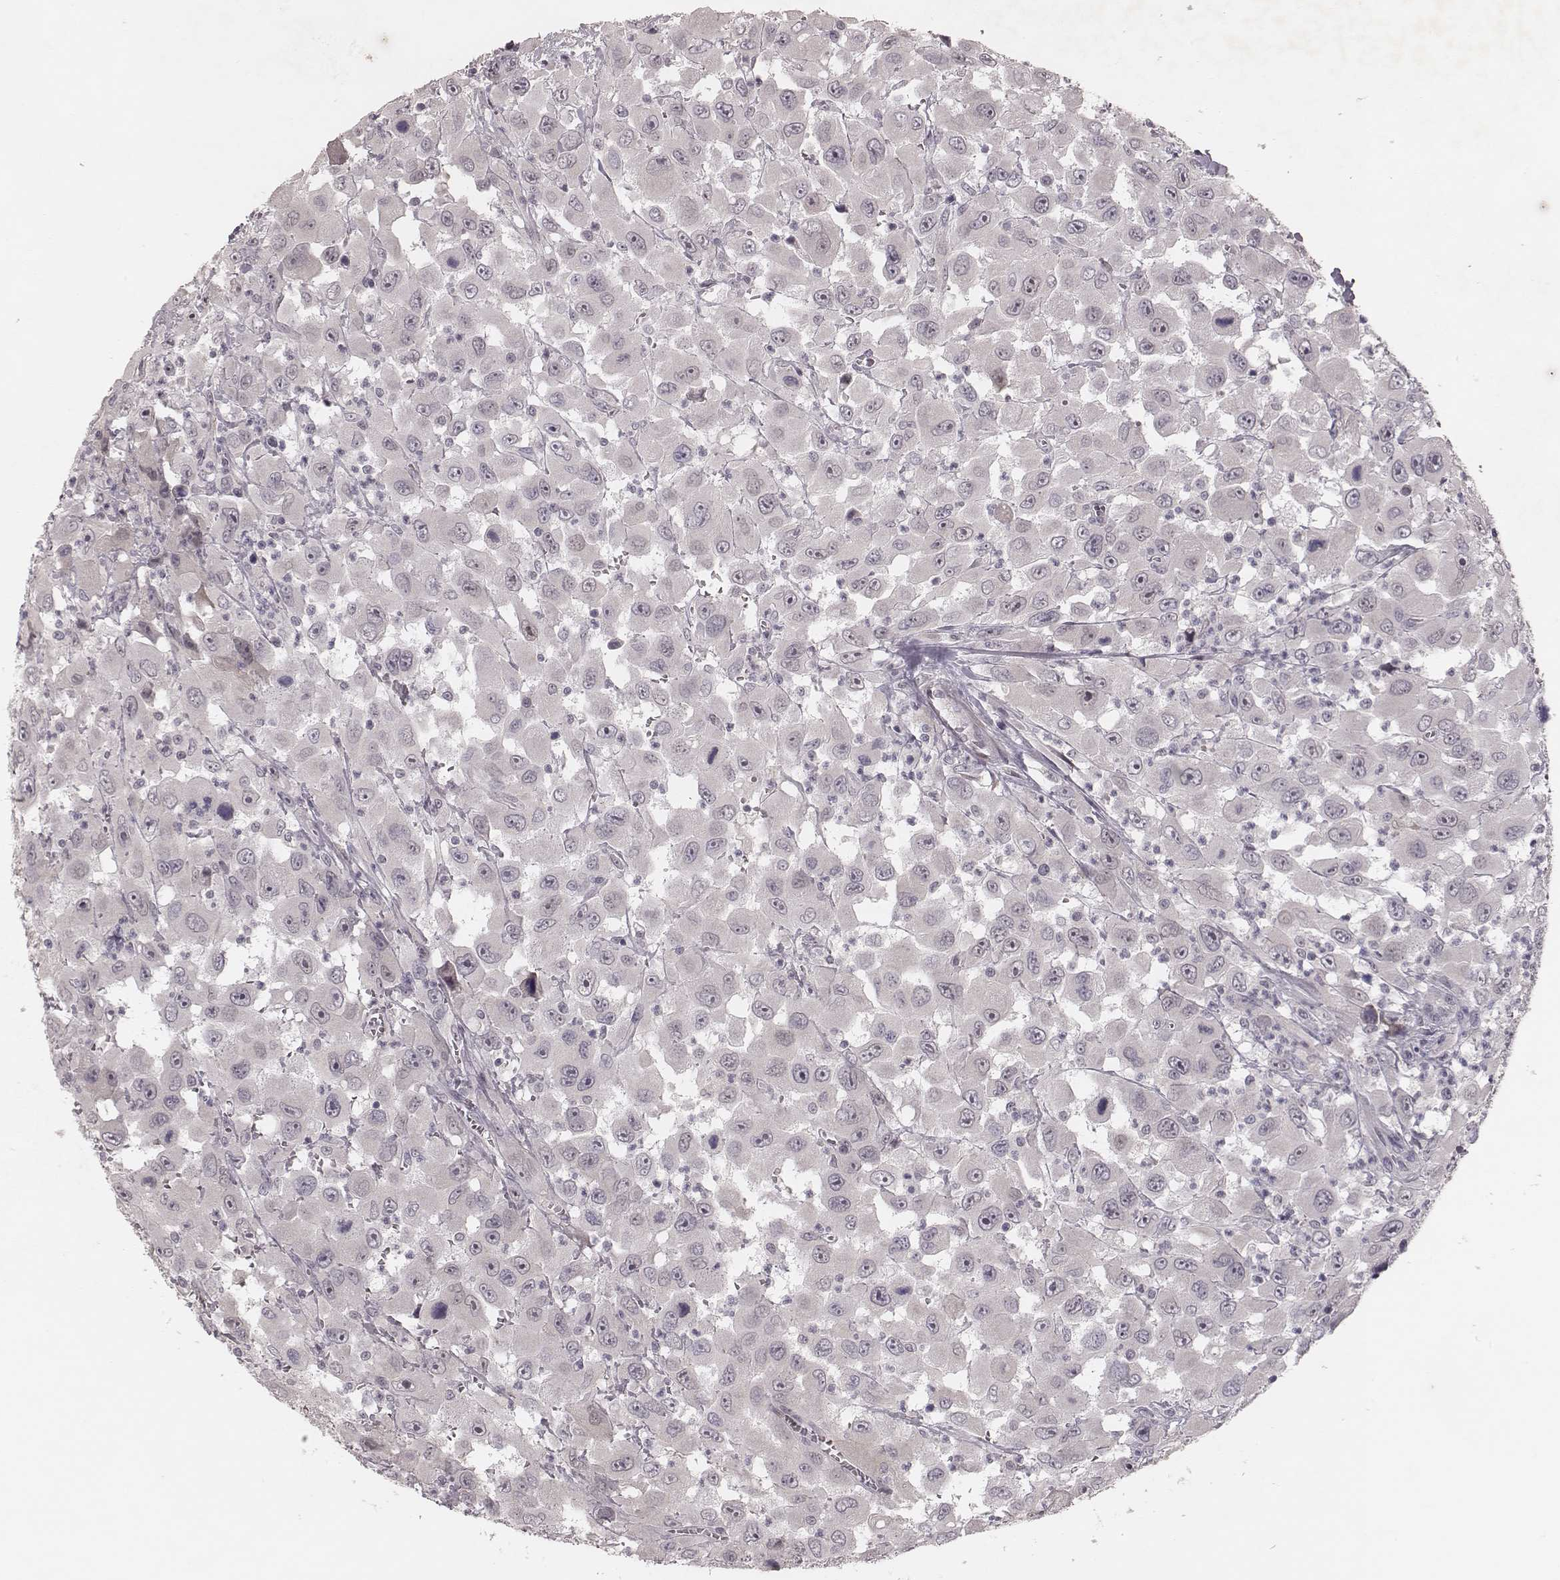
{"staining": {"intensity": "negative", "quantity": "none", "location": "none"}, "tissue": "head and neck cancer", "cell_type": "Tumor cells", "image_type": "cancer", "snomed": [{"axis": "morphology", "description": "Squamous cell carcinoma, NOS"}, {"axis": "morphology", "description": "Squamous cell carcinoma, metastatic, NOS"}, {"axis": "topography", "description": "Oral tissue"}, {"axis": "topography", "description": "Head-Neck"}], "caption": "Immunohistochemical staining of human head and neck cancer exhibits no significant expression in tumor cells.", "gene": "FAM13B", "patient": {"sex": "female", "age": 85}}